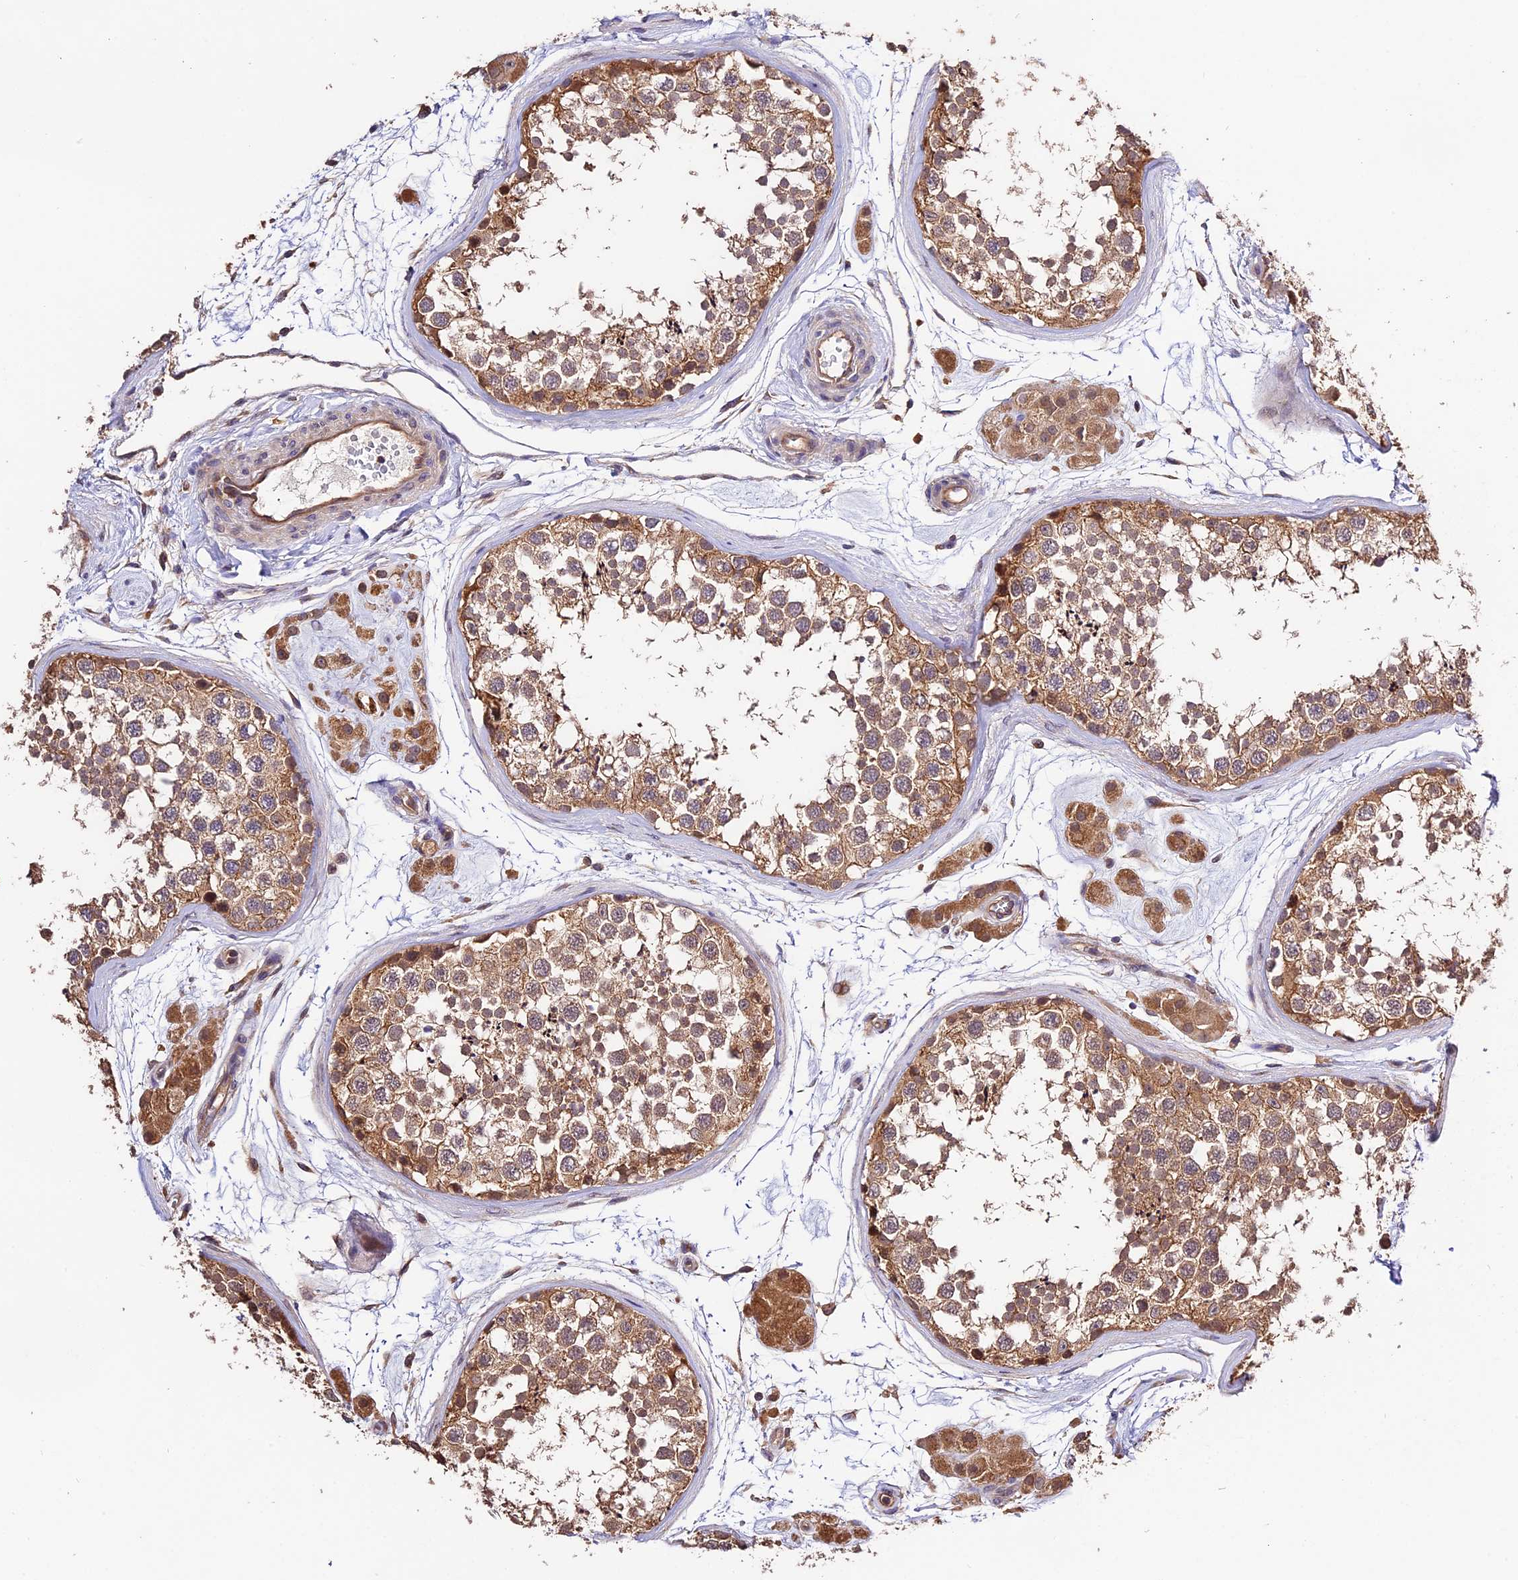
{"staining": {"intensity": "moderate", "quantity": ">75%", "location": "cytoplasmic/membranous"}, "tissue": "testis", "cell_type": "Cells in seminiferous ducts", "image_type": "normal", "snomed": [{"axis": "morphology", "description": "Normal tissue, NOS"}, {"axis": "topography", "description": "Testis"}], "caption": "A brown stain shows moderate cytoplasmic/membranous positivity of a protein in cells in seminiferous ducts of benign testis. (IHC, brightfield microscopy, high magnification).", "gene": "CES3", "patient": {"sex": "male", "age": 56}}